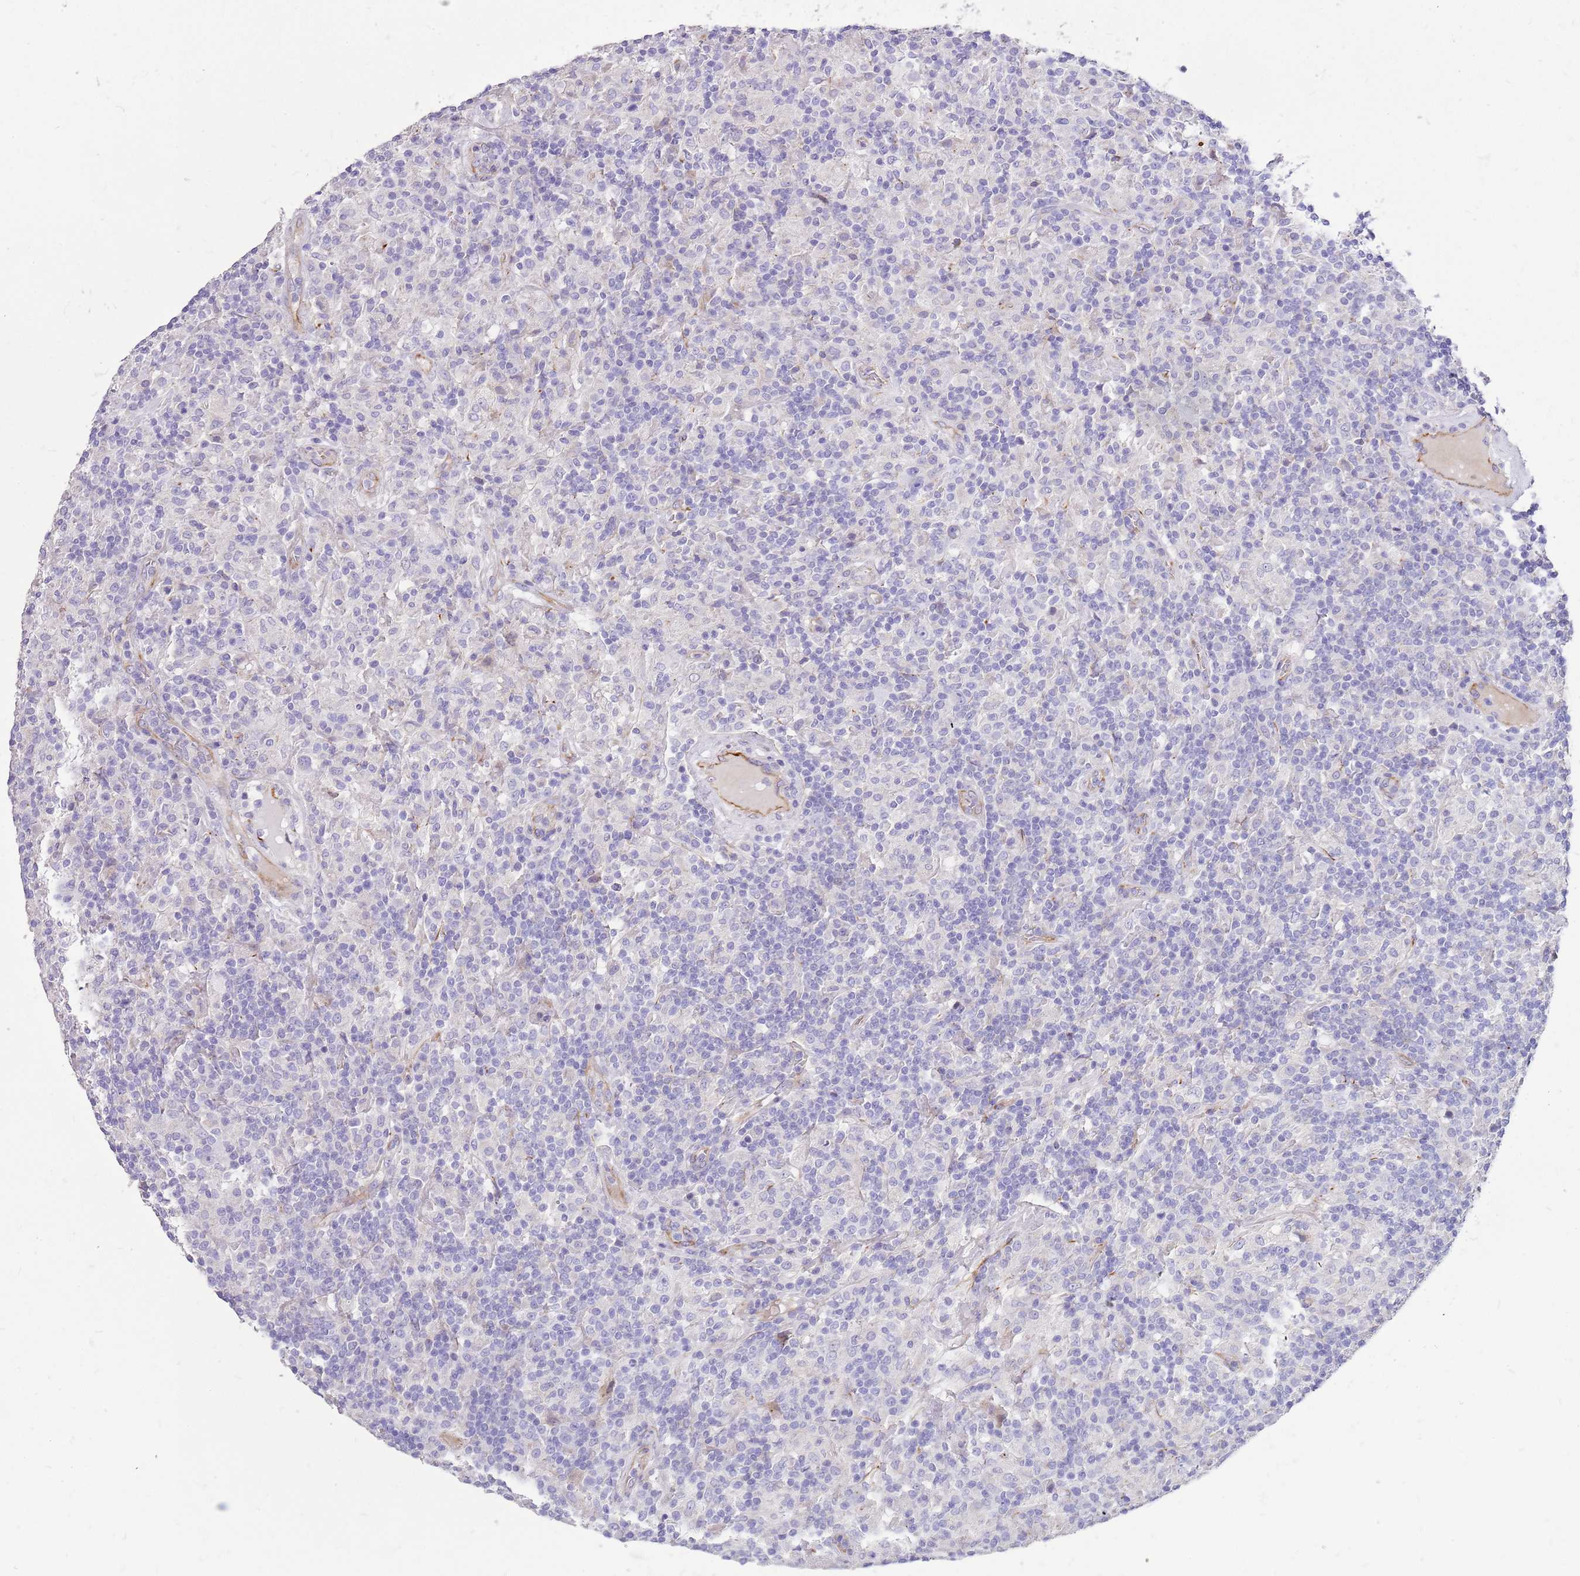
{"staining": {"intensity": "negative", "quantity": "none", "location": "none"}, "tissue": "lymphoma", "cell_type": "Tumor cells", "image_type": "cancer", "snomed": [{"axis": "morphology", "description": "Hodgkin's disease, NOS"}, {"axis": "topography", "description": "Lymph node"}], "caption": "Immunohistochemical staining of human lymphoma displays no significant positivity in tumor cells.", "gene": "ZDHHC1", "patient": {"sex": "male", "age": 70}}